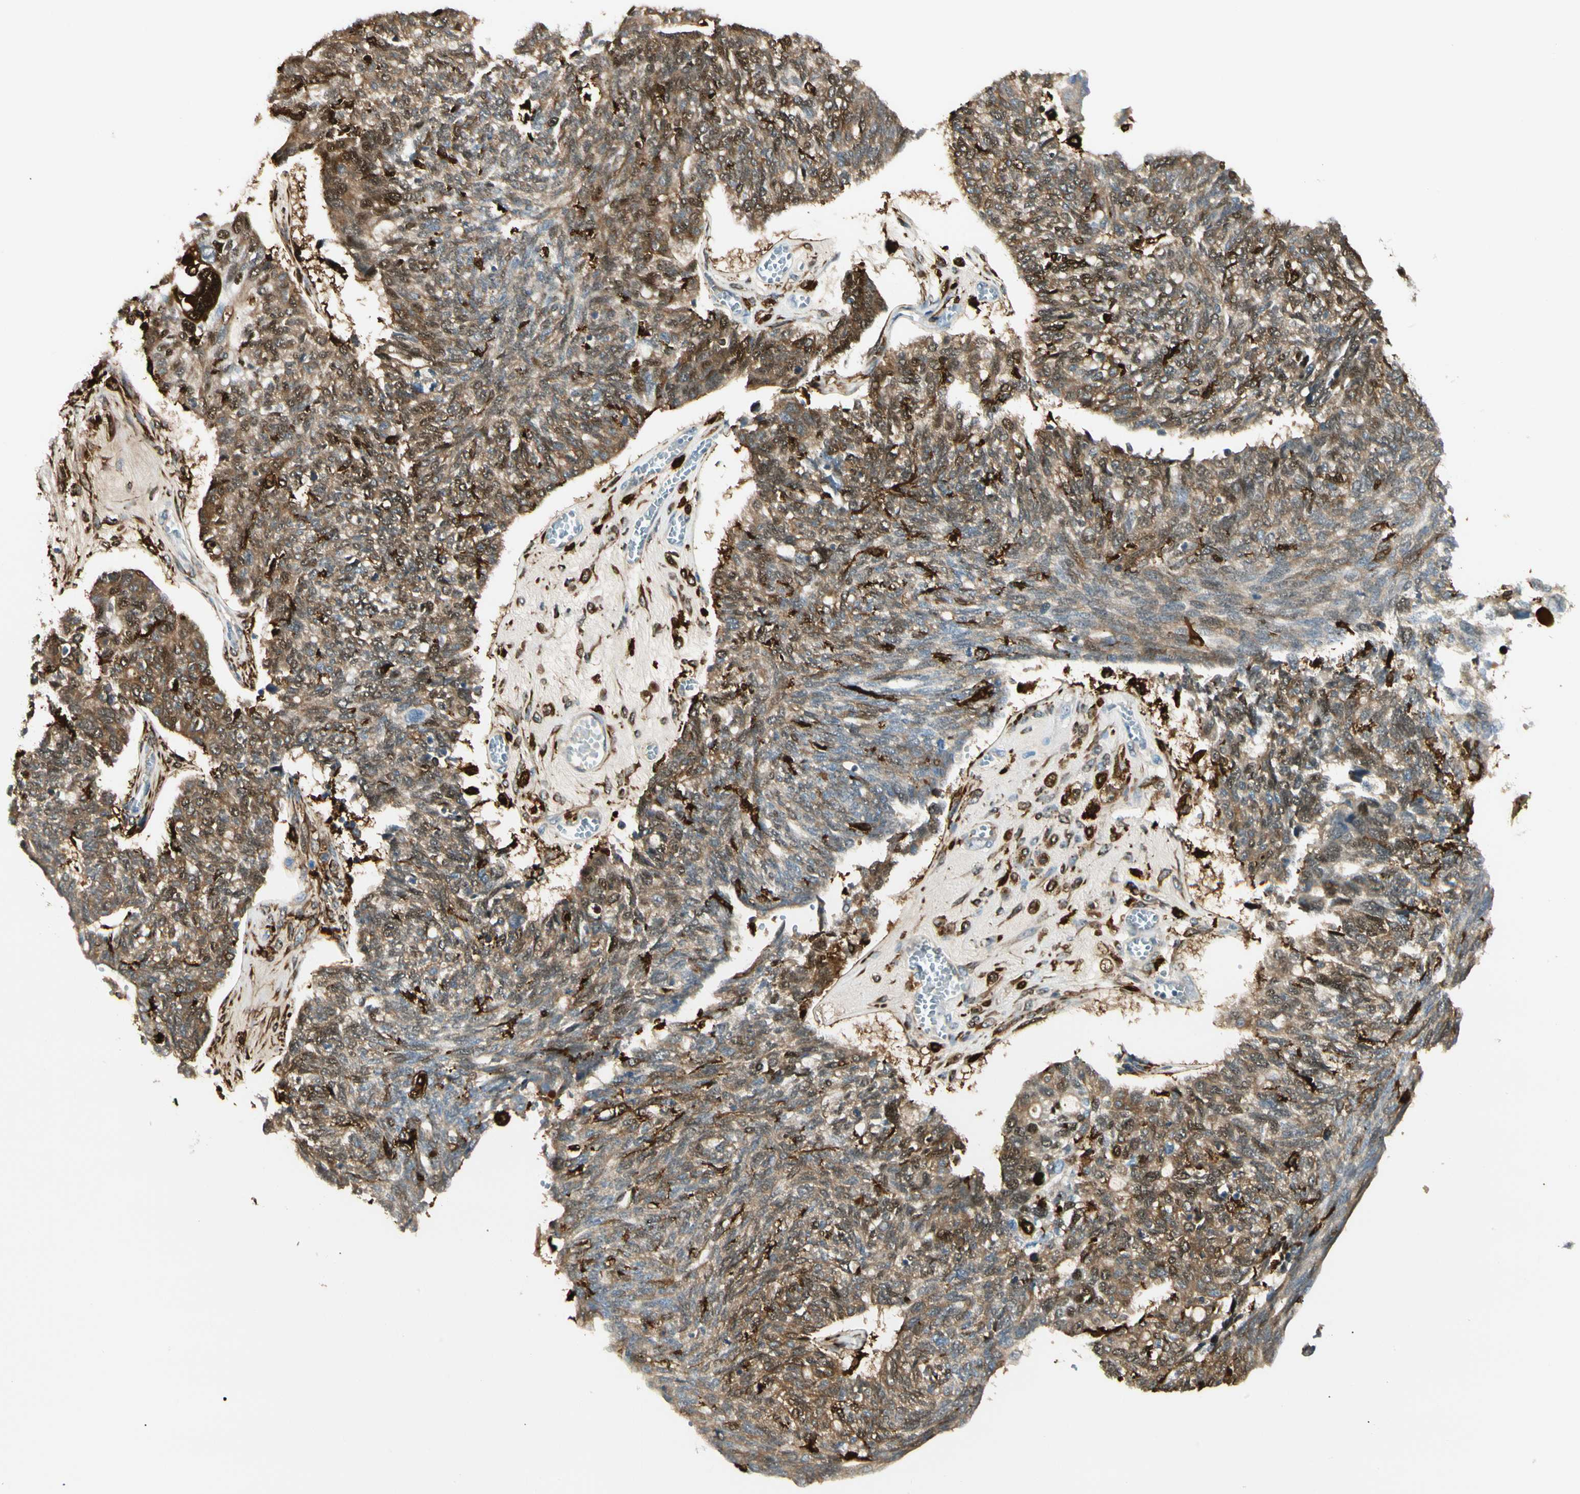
{"staining": {"intensity": "strong", "quantity": "25%-75%", "location": "cytoplasmic/membranous,nuclear"}, "tissue": "ovarian cancer", "cell_type": "Tumor cells", "image_type": "cancer", "snomed": [{"axis": "morphology", "description": "Cystadenocarcinoma, serous, NOS"}, {"axis": "topography", "description": "Ovary"}], "caption": "About 25%-75% of tumor cells in human ovarian serous cystadenocarcinoma exhibit strong cytoplasmic/membranous and nuclear protein staining as visualized by brown immunohistochemical staining.", "gene": "FTH1", "patient": {"sex": "female", "age": 79}}